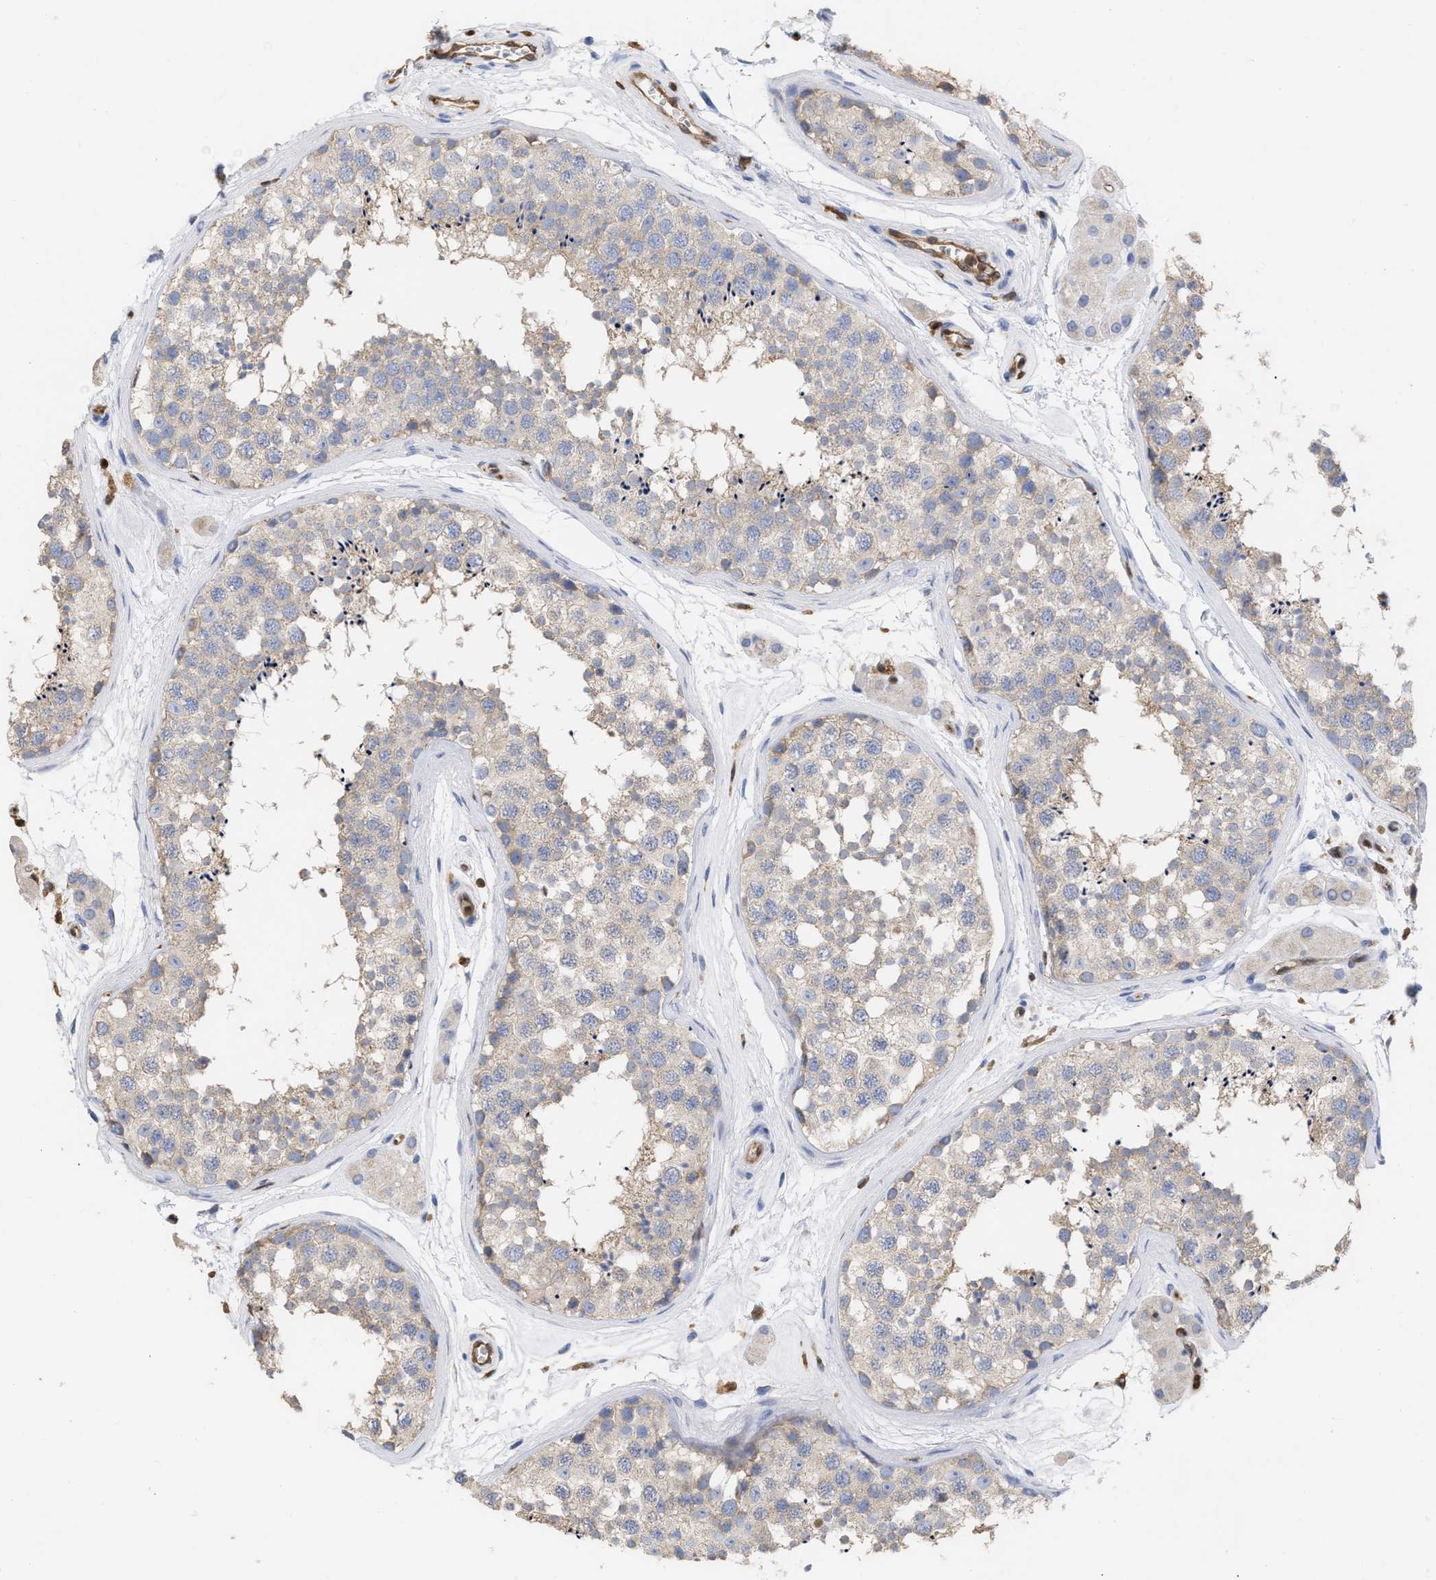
{"staining": {"intensity": "weak", "quantity": "<25%", "location": "cytoplasmic/membranous"}, "tissue": "testis", "cell_type": "Cells in seminiferous ducts", "image_type": "normal", "snomed": [{"axis": "morphology", "description": "Normal tissue, NOS"}, {"axis": "topography", "description": "Testis"}], "caption": "Testis stained for a protein using IHC exhibits no staining cells in seminiferous ducts.", "gene": "GIMAP4", "patient": {"sex": "male", "age": 56}}